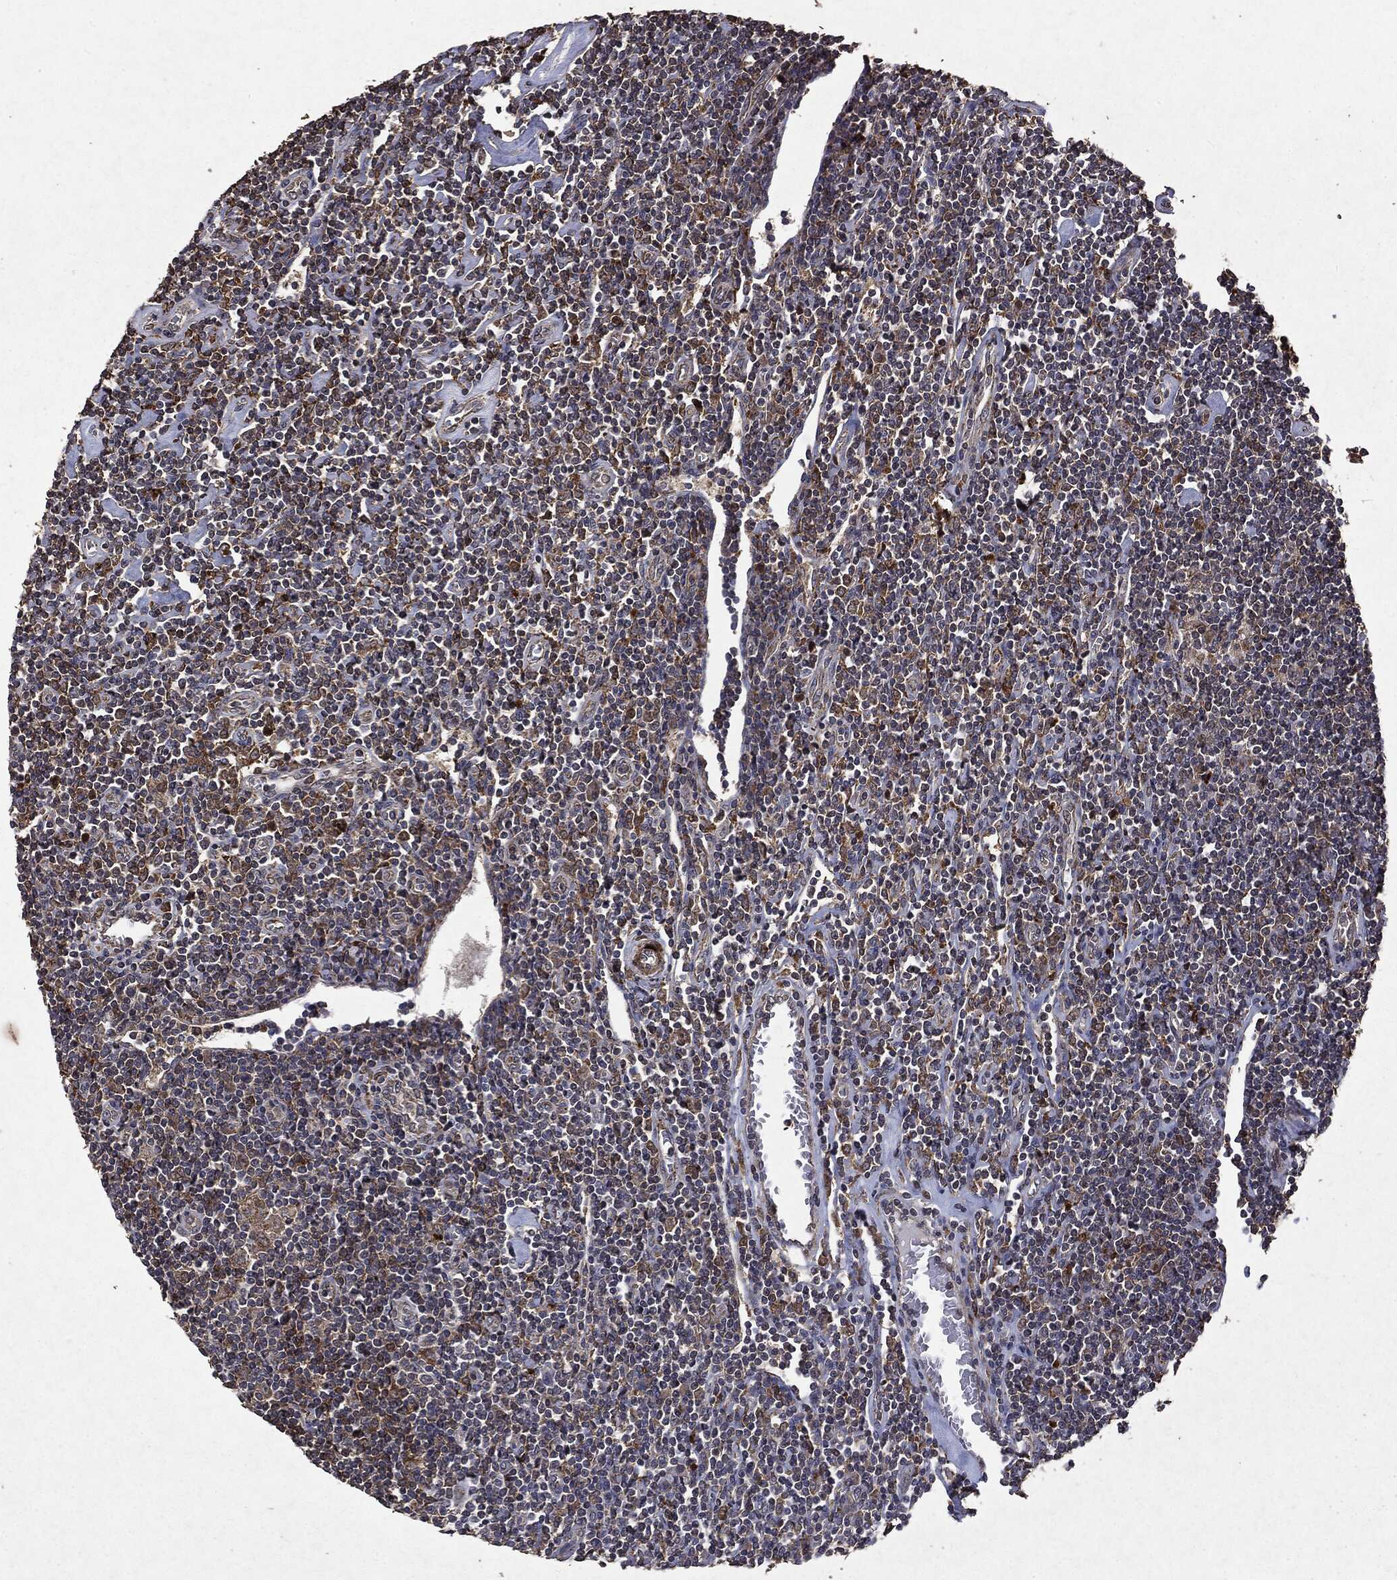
{"staining": {"intensity": "moderate", "quantity": ">75%", "location": "cytoplasmic/membranous"}, "tissue": "lymphoma", "cell_type": "Tumor cells", "image_type": "cancer", "snomed": [{"axis": "morphology", "description": "Hodgkin's disease, NOS"}, {"axis": "topography", "description": "Lymph node"}], "caption": "Lymphoma stained with immunohistochemistry demonstrates moderate cytoplasmic/membranous staining in approximately >75% of tumor cells. (Stains: DAB (3,3'-diaminobenzidine) in brown, nuclei in blue, Microscopy: brightfield microscopy at high magnification).", "gene": "PTEN", "patient": {"sex": "male", "age": 40}}